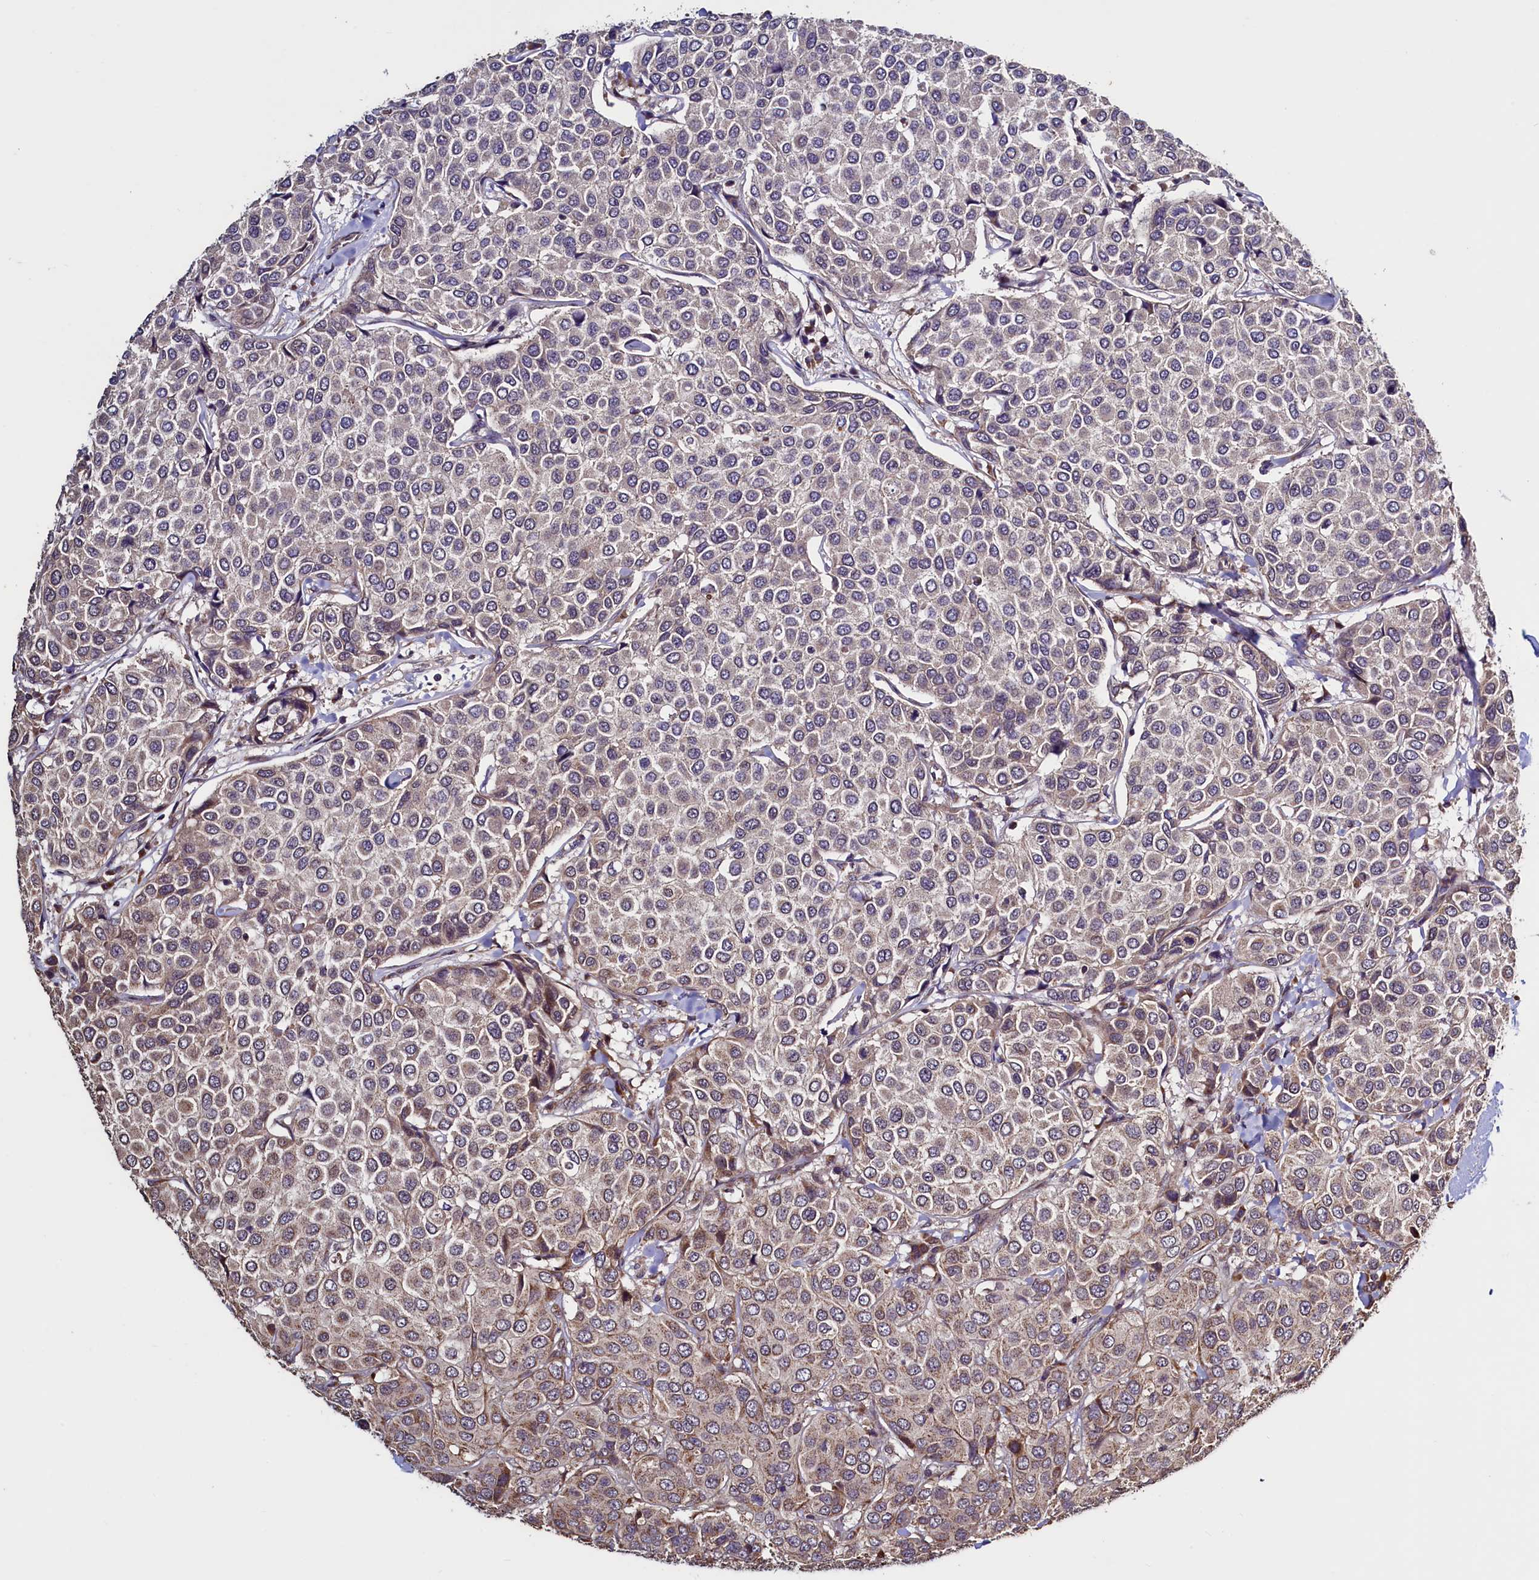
{"staining": {"intensity": "weak", "quantity": "<25%", "location": "cytoplasmic/membranous"}, "tissue": "breast cancer", "cell_type": "Tumor cells", "image_type": "cancer", "snomed": [{"axis": "morphology", "description": "Duct carcinoma"}, {"axis": "topography", "description": "Breast"}], "caption": "IHC photomicrograph of neoplastic tissue: breast intraductal carcinoma stained with DAB (3,3'-diaminobenzidine) shows no significant protein positivity in tumor cells.", "gene": "RBFA", "patient": {"sex": "female", "age": 55}}